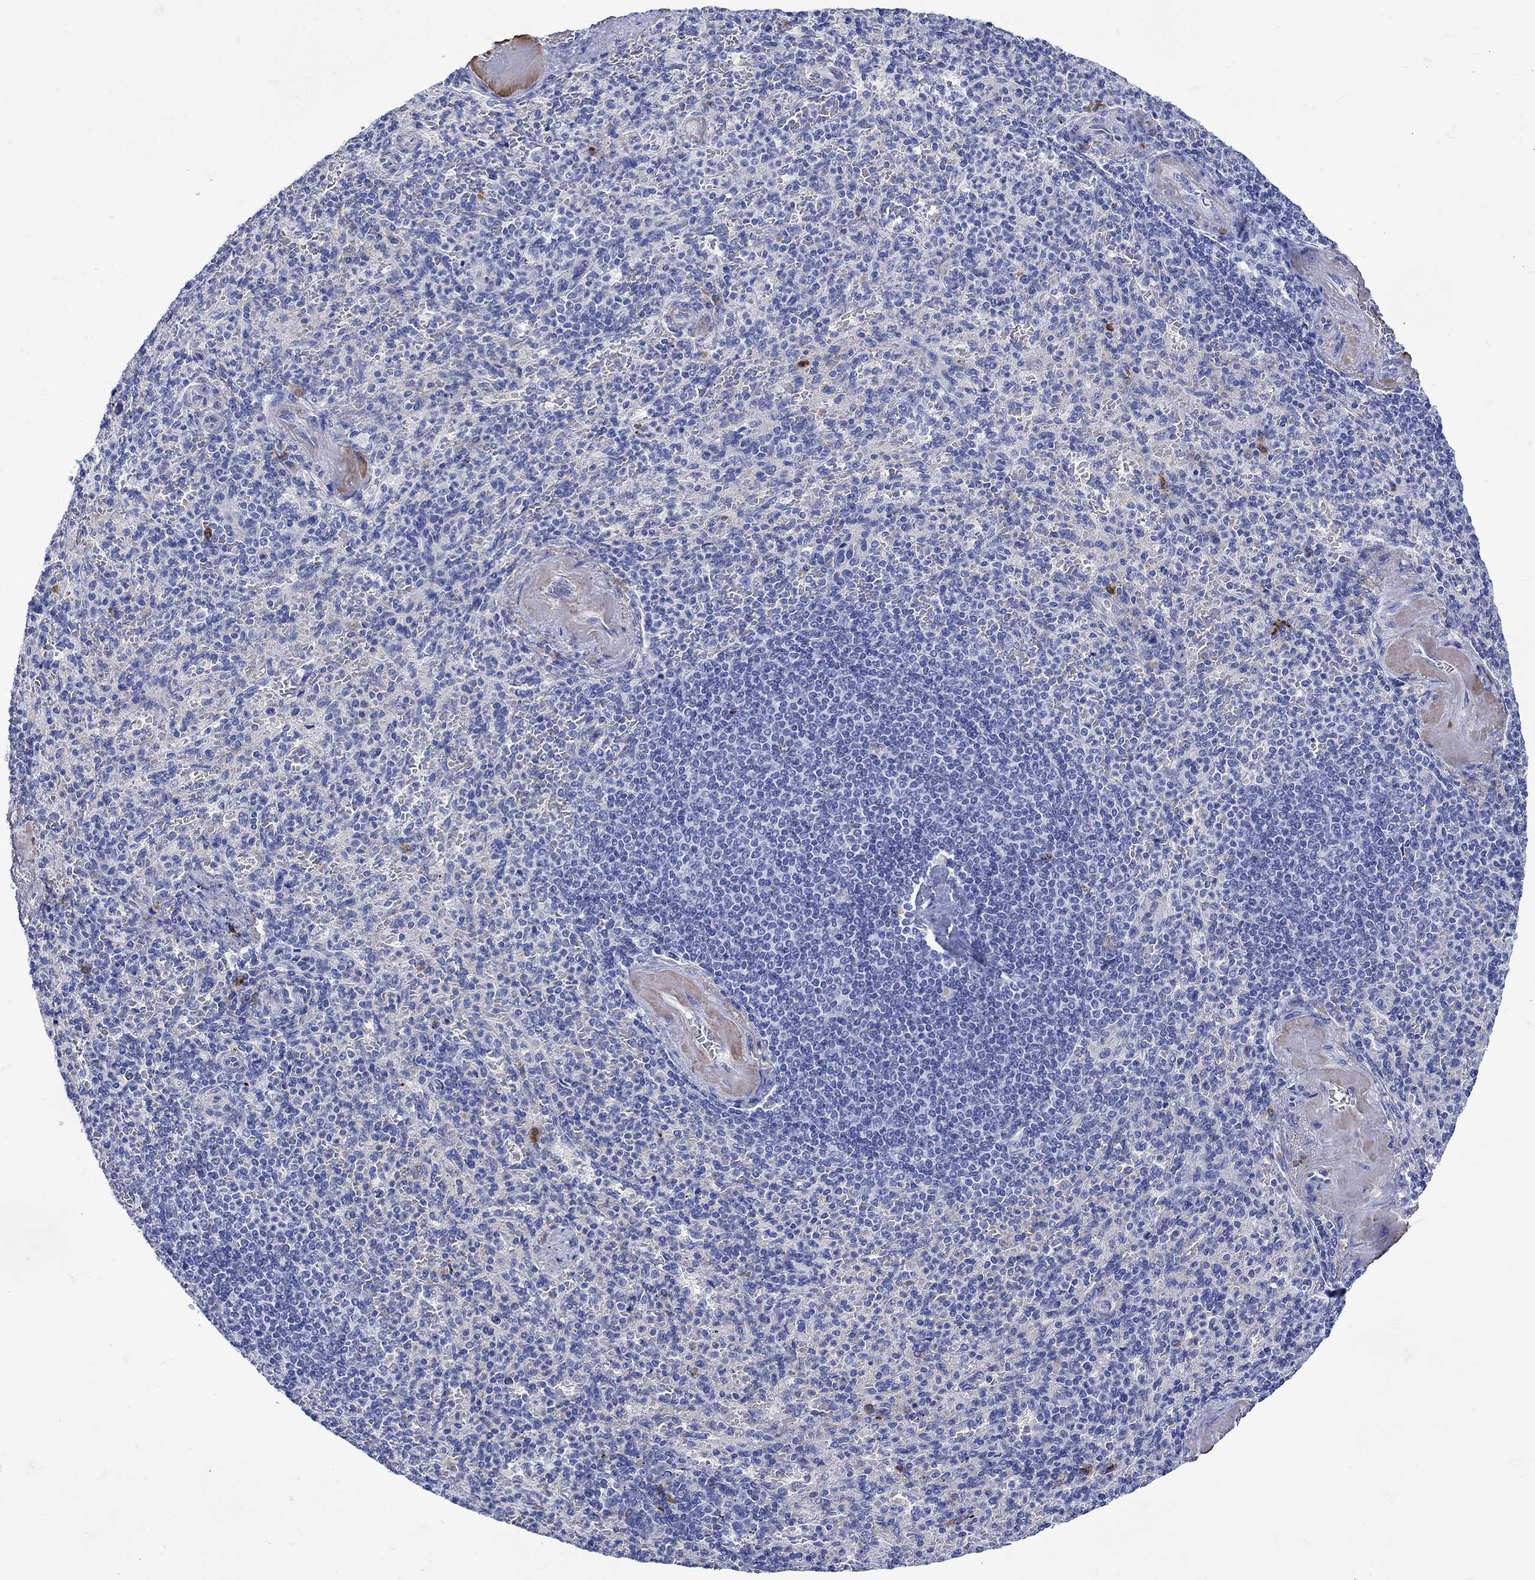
{"staining": {"intensity": "strong", "quantity": "<25%", "location": "cytoplasmic/membranous"}, "tissue": "spleen", "cell_type": "Cells in red pulp", "image_type": "normal", "snomed": [{"axis": "morphology", "description": "Normal tissue, NOS"}, {"axis": "topography", "description": "Spleen"}], "caption": "DAB (3,3'-diaminobenzidine) immunohistochemical staining of normal human spleen demonstrates strong cytoplasmic/membranous protein expression in about <25% of cells in red pulp.", "gene": "ANKMY1", "patient": {"sex": "female", "age": 74}}